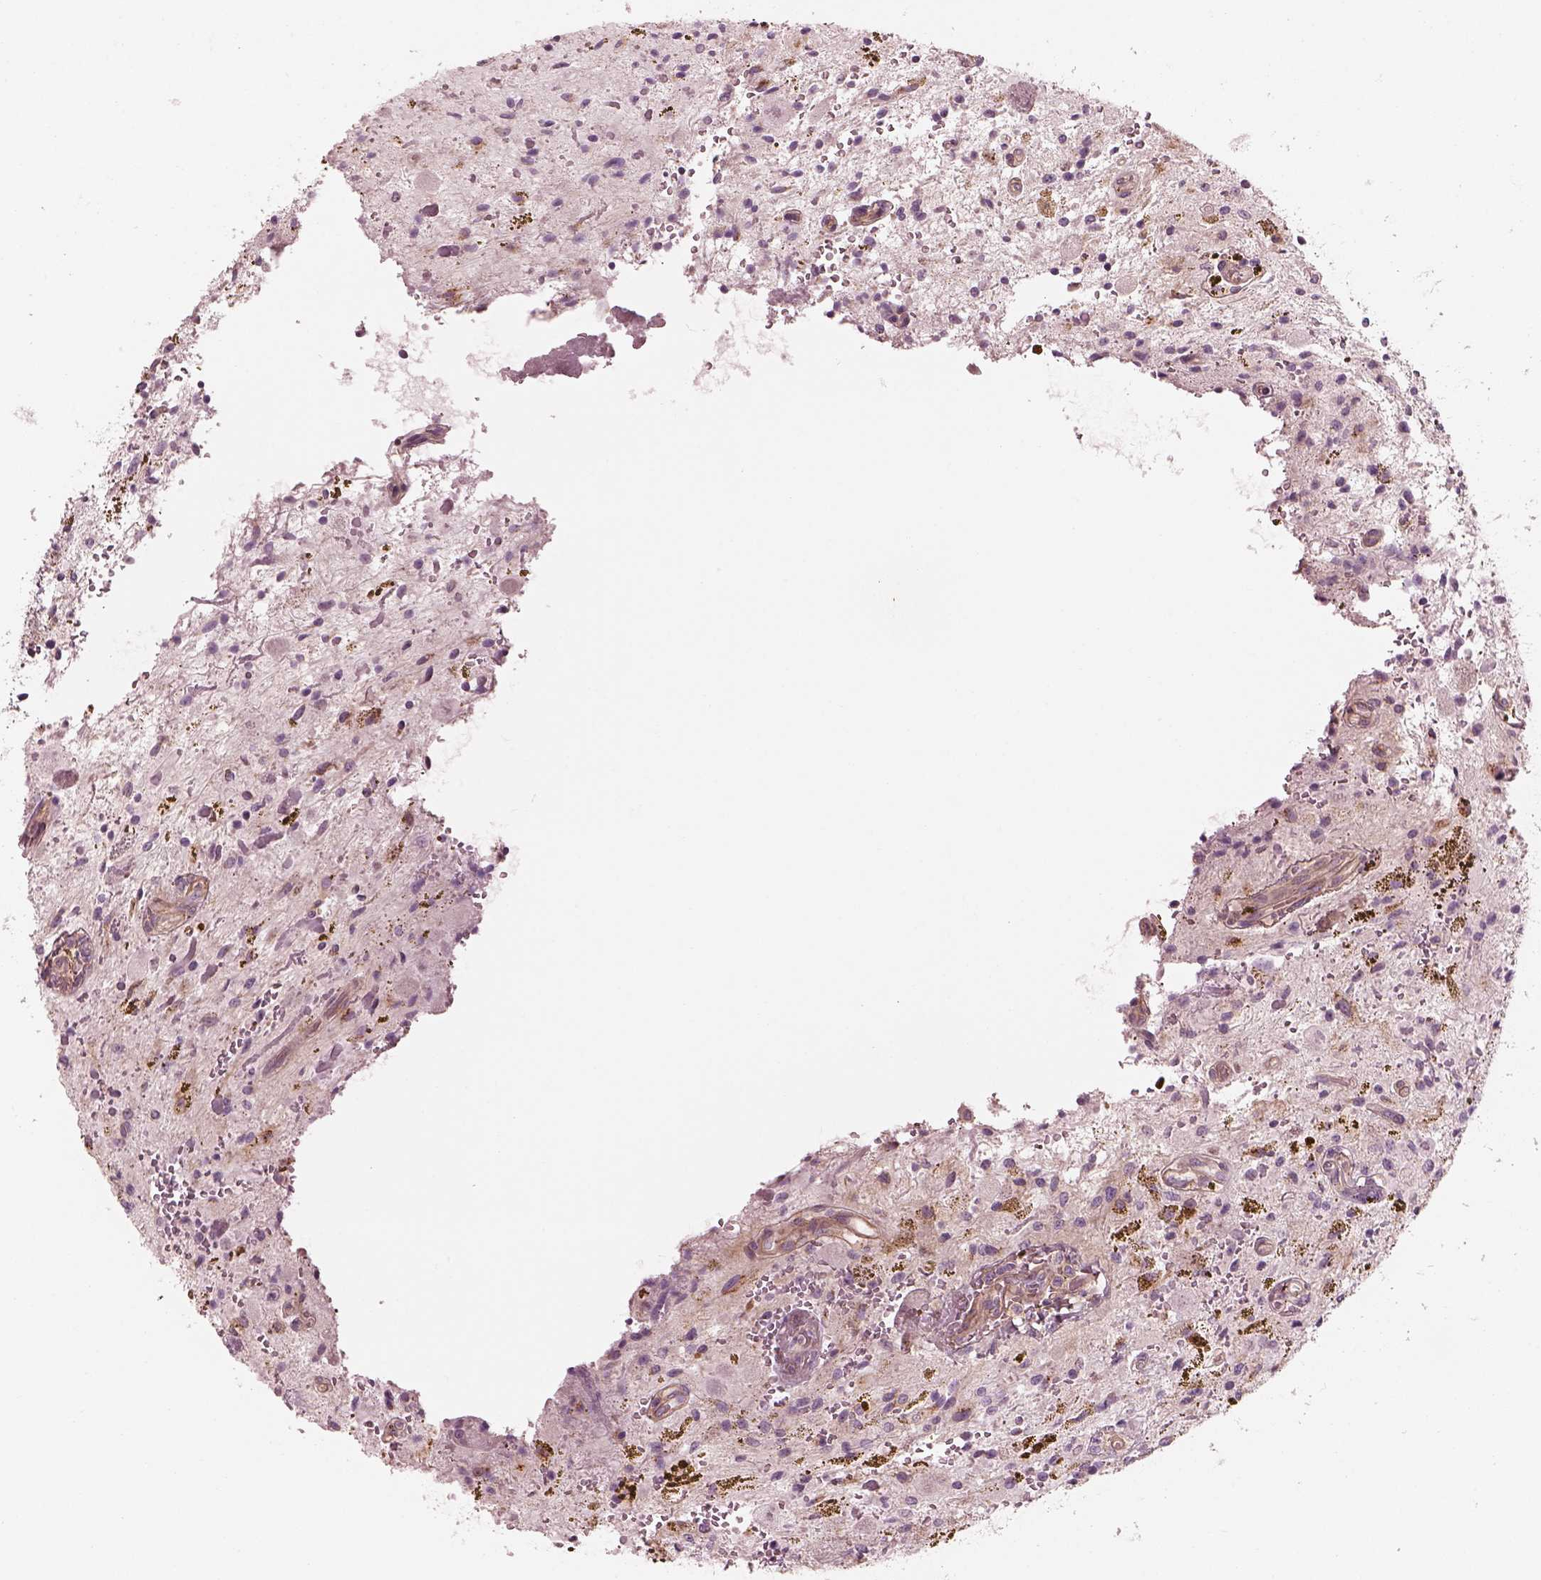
{"staining": {"intensity": "negative", "quantity": "none", "location": "none"}, "tissue": "glioma", "cell_type": "Tumor cells", "image_type": "cancer", "snomed": [{"axis": "morphology", "description": "Glioma, malignant, Low grade"}, {"axis": "topography", "description": "Cerebellum"}], "caption": "Glioma was stained to show a protein in brown. There is no significant positivity in tumor cells. (Brightfield microscopy of DAB IHC at high magnification).", "gene": "ELAPOR1", "patient": {"sex": "female", "age": 14}}